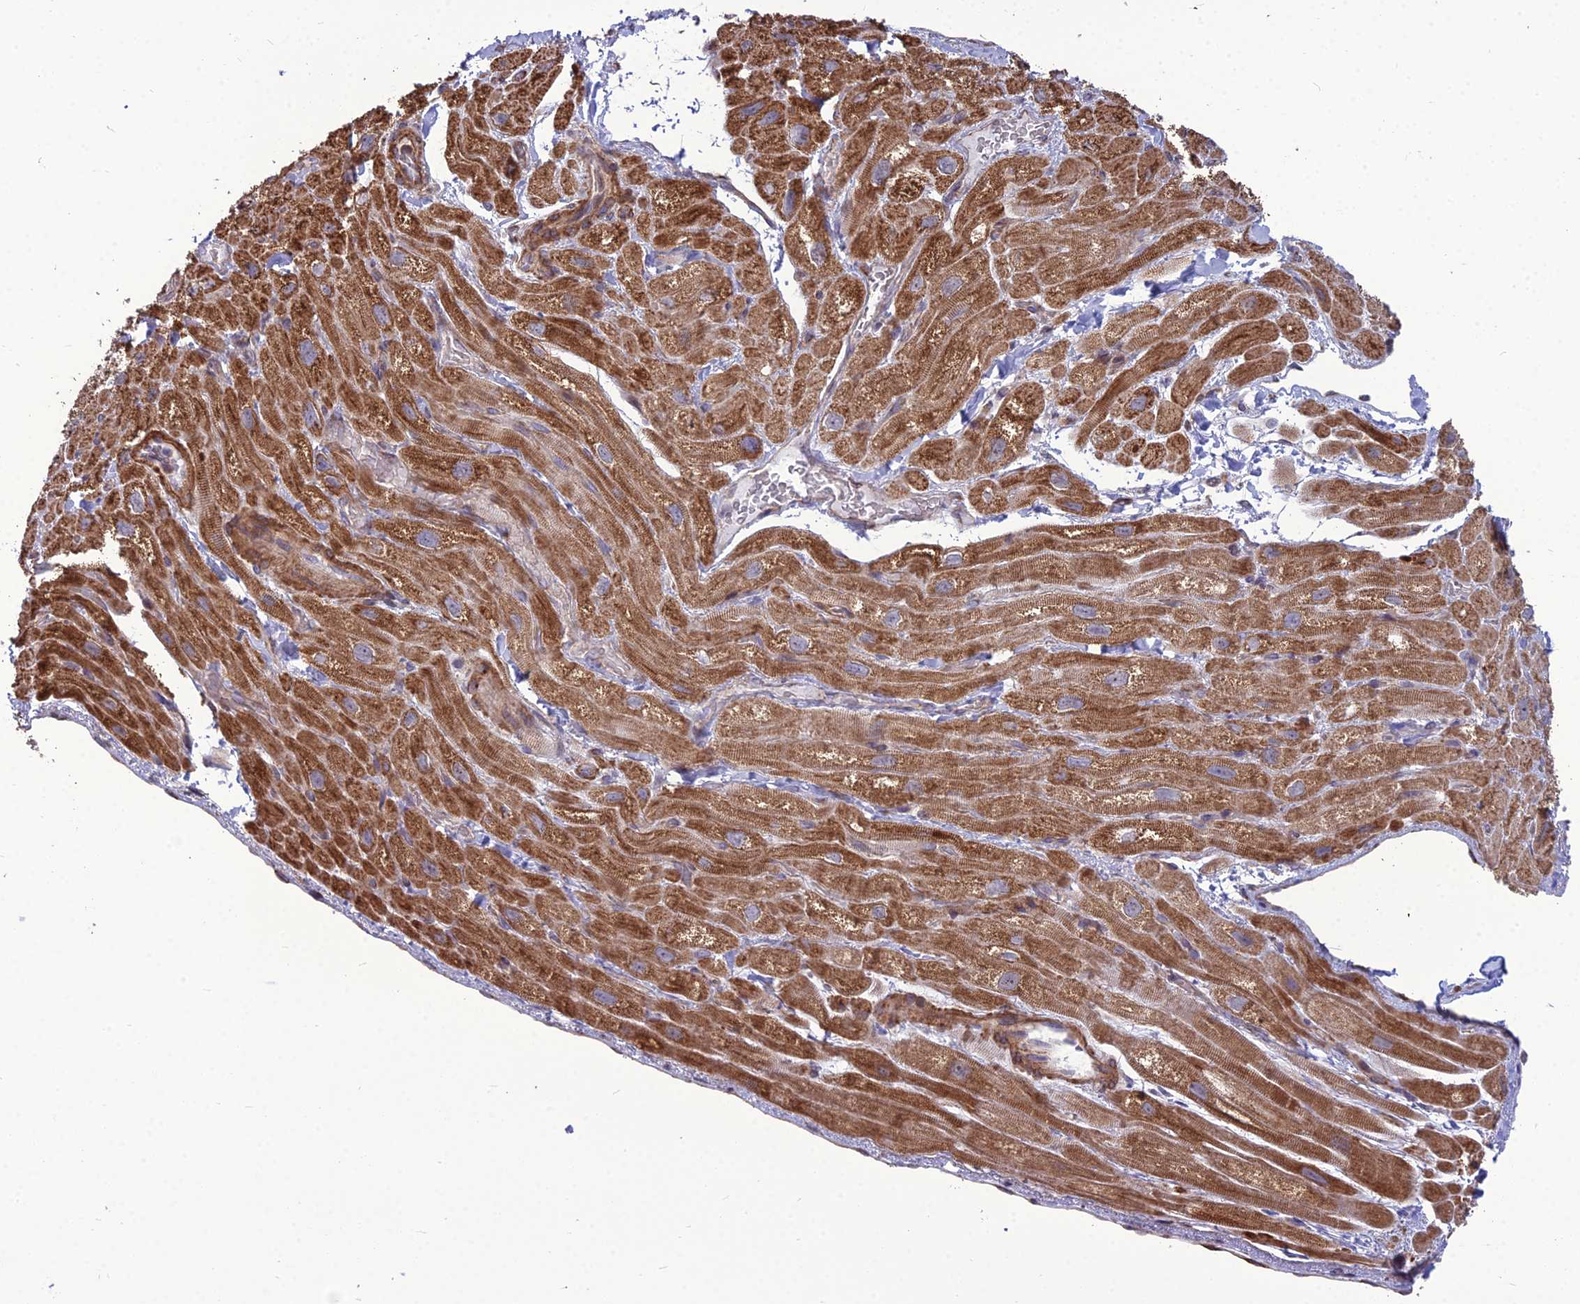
{"staining": {"intensity": "moderate", "quantity": "25%-75%", "location": "cytoplasmic/membranous"}, "tissue": "heart muscle", "cell_type": "Cardiomyocytes", "image_type": "normal", "snomed": [{"axis": "morphology", "description": "Normal tissue, NOS"}, {"axis": "topography", "description": "Heart"}], "caption": "Moderate cytoplasmic/membranous expression is identified in approximately 25%-75% of cardiomyocytes in benign heart muscle.", "gene": "TSPYL2", "patient": {"sex": "male", "age": 65}}